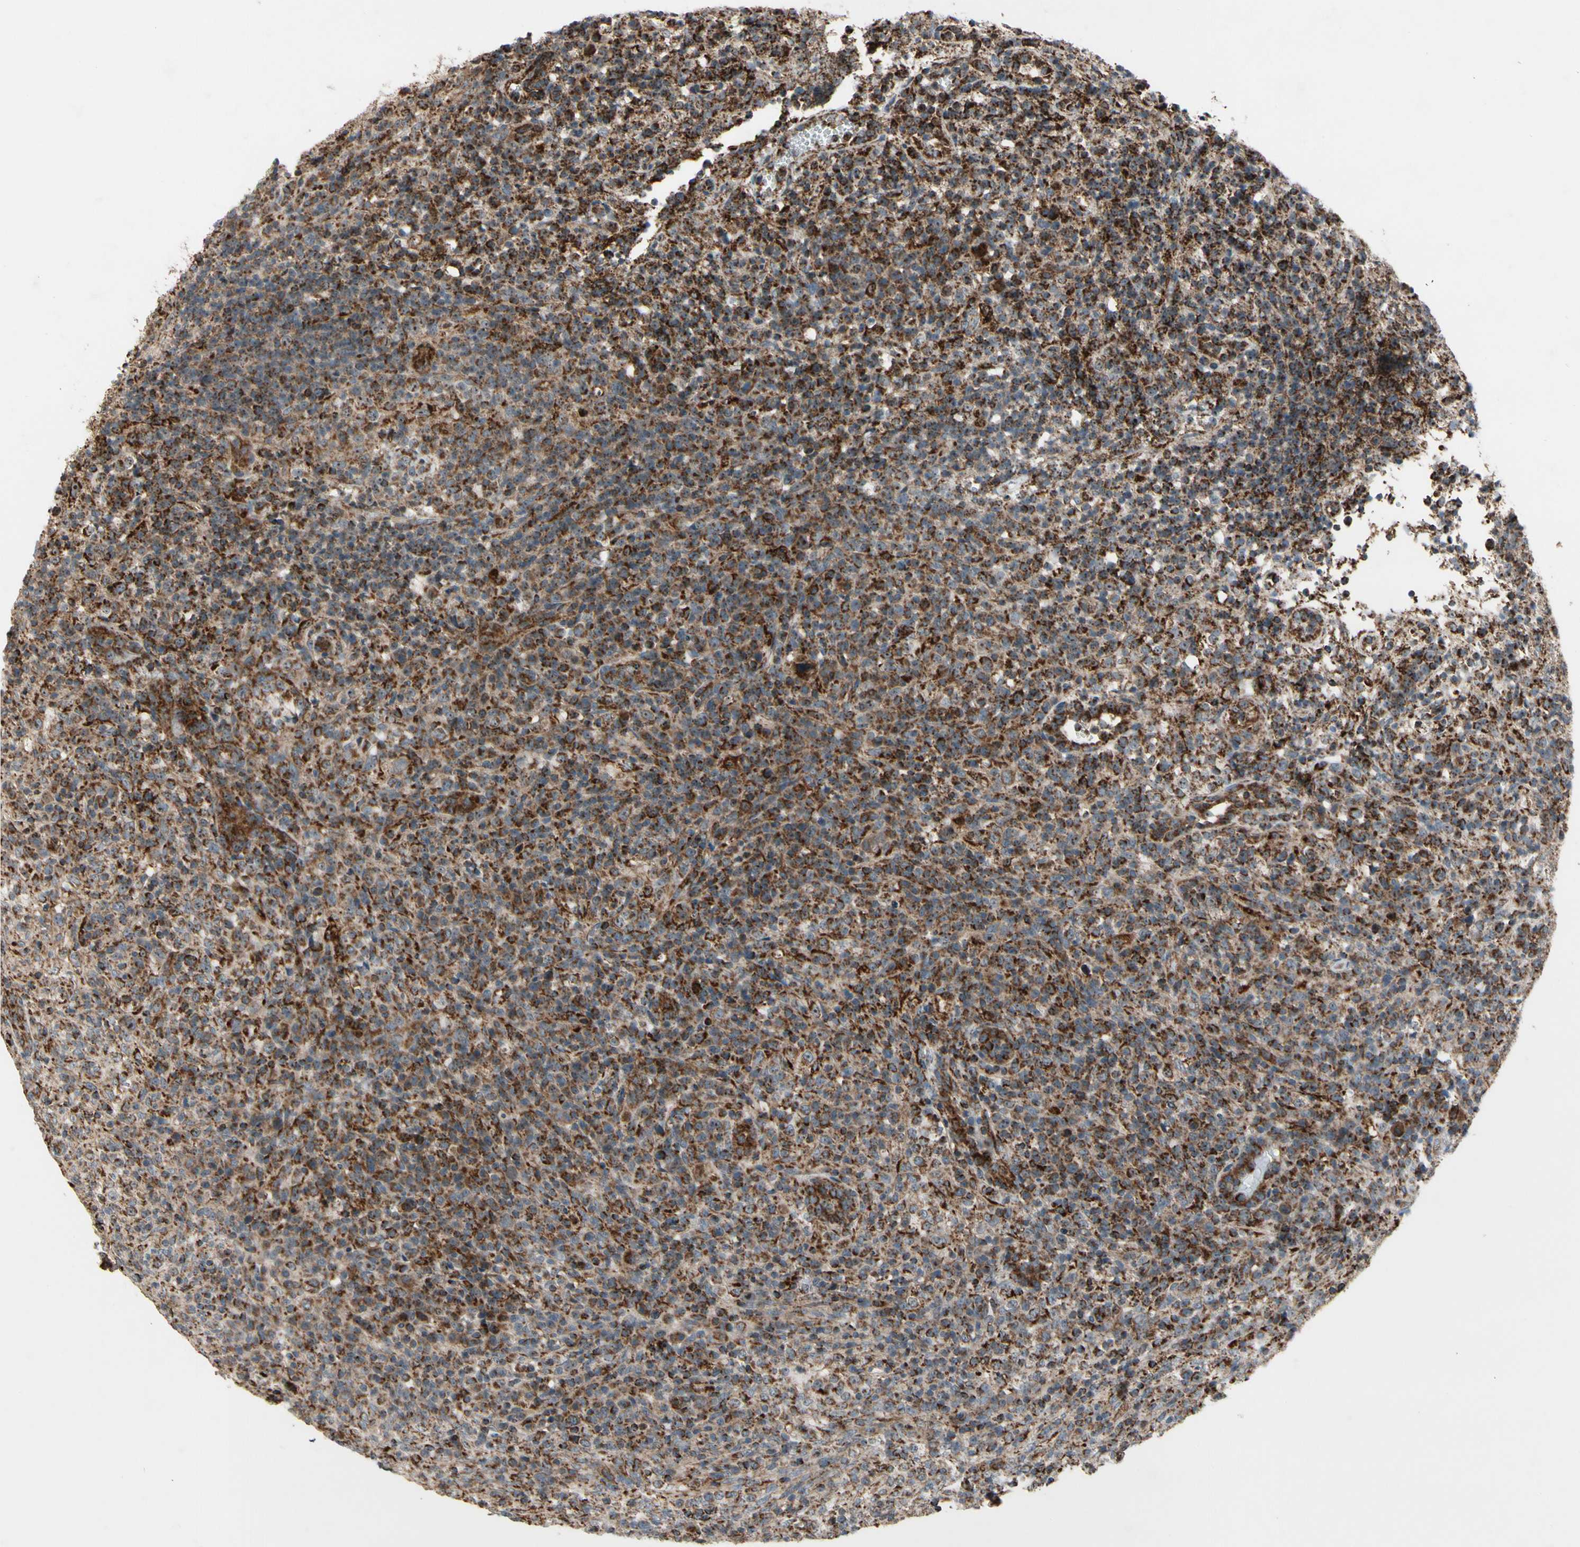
{"staining": {"intensity": "moderate", "quantity": ">75%", "location": "cytoplasmic/membranous"}, "tissue": "lymphoma", "cell_type": "Tumor cells", "image_type": "cancer", "snomed": [{"axis": "morphology", "description": "Malignant lymphoma, non-Hodgkin's type, High grade"}, {"axis": "topography", "description": "Lymph node"}], "caption": "Immunohistochemistry (IHC) of lymphoma displays medium levels of moderate cytoplasmic/membranous positivity in approximately >75% of tumor cells. (DAB (3,3'-diaminobenzidine) IHC, brown staining for protein, blue staining for nuclei).", "gene": "CPT1A", "patient": {"sex": "female", "age": 76}}